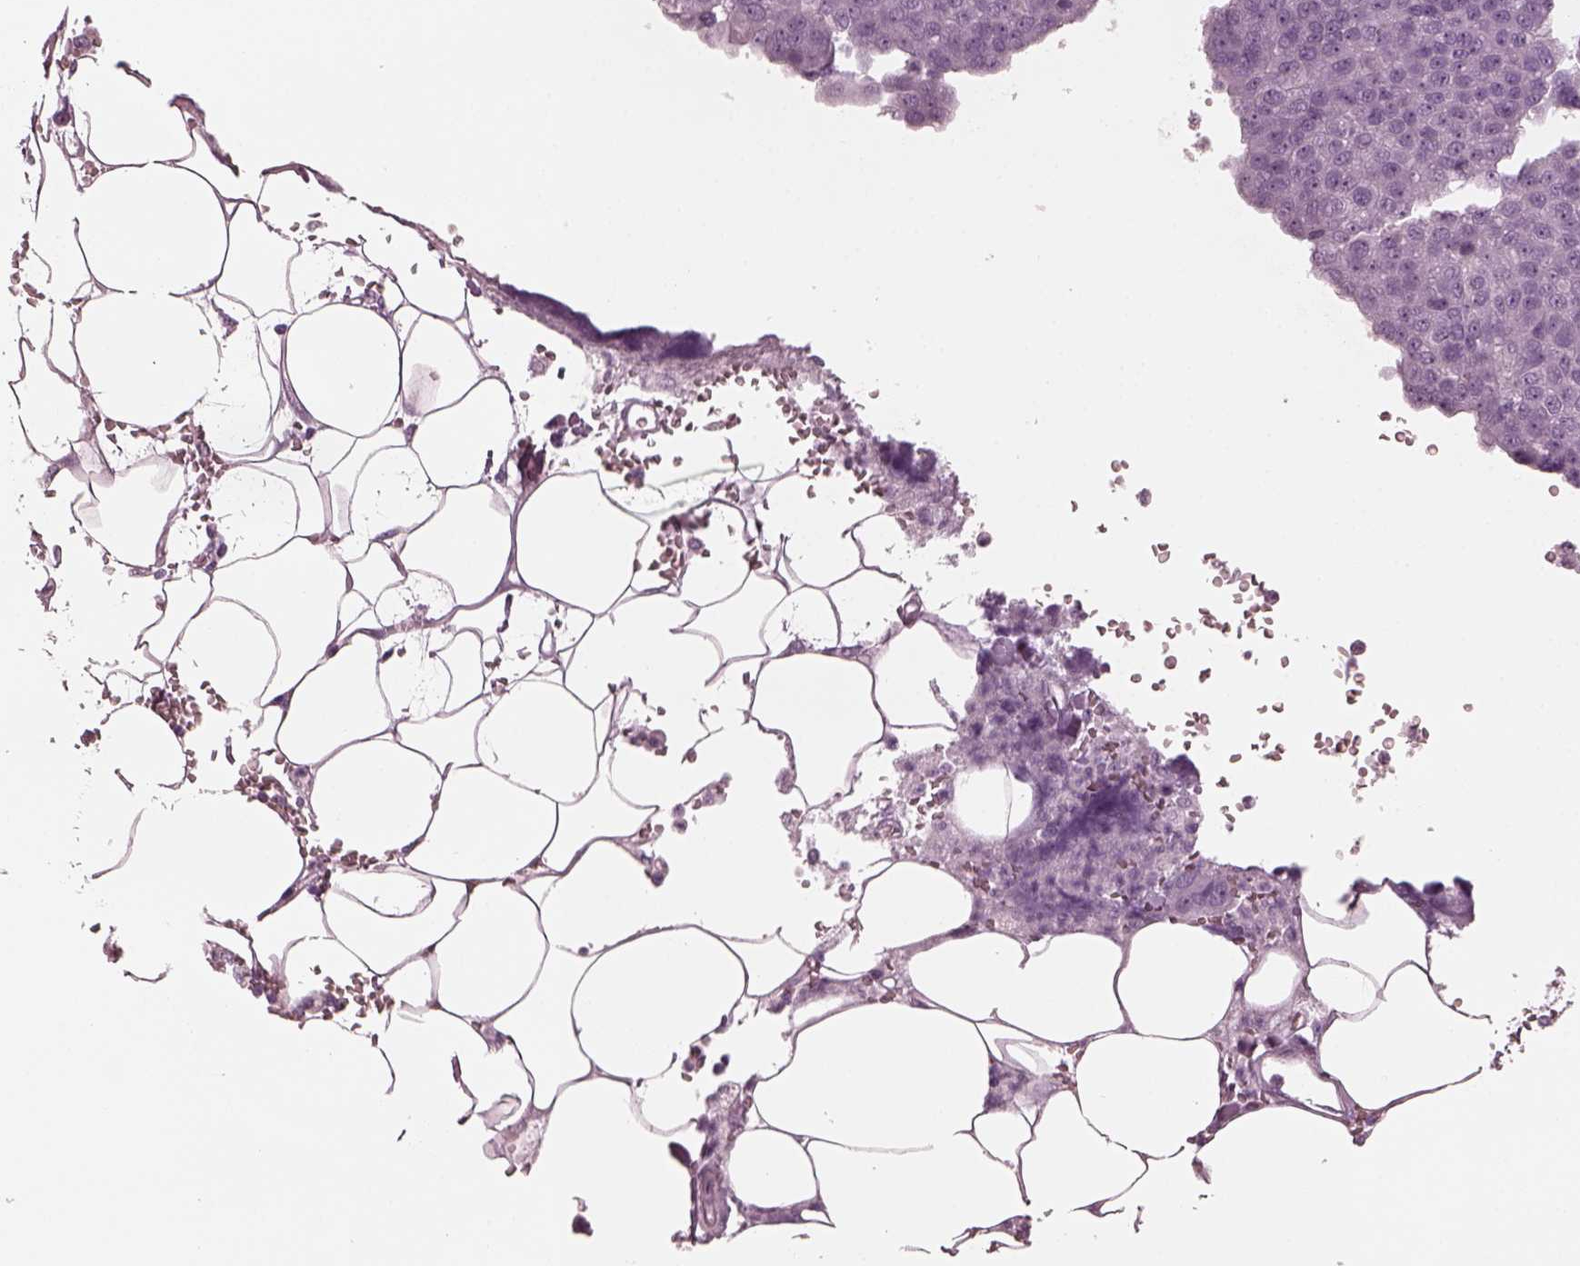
{"staining": {"intensity": "negative", "quantity": "none", "location": "none"}, "tissue": "pancreatic cancer", "cell_type": "Tumor cells", "image_type": "cancer", "snomed": [{"axis": "morphology", "description": "Adenocarcinoma, NOS"}, {"axis": "topography", "description": "Pancreas"}], "caption": "High power microscopy photomicrograph of an immunohistochemistry (IHC) micrograph of adenocarcinoma (pancreatic), revealing no significant positivity in tumor cells.", "gene": "GRM6", "patient": {"sex": "female", "age": 61}}